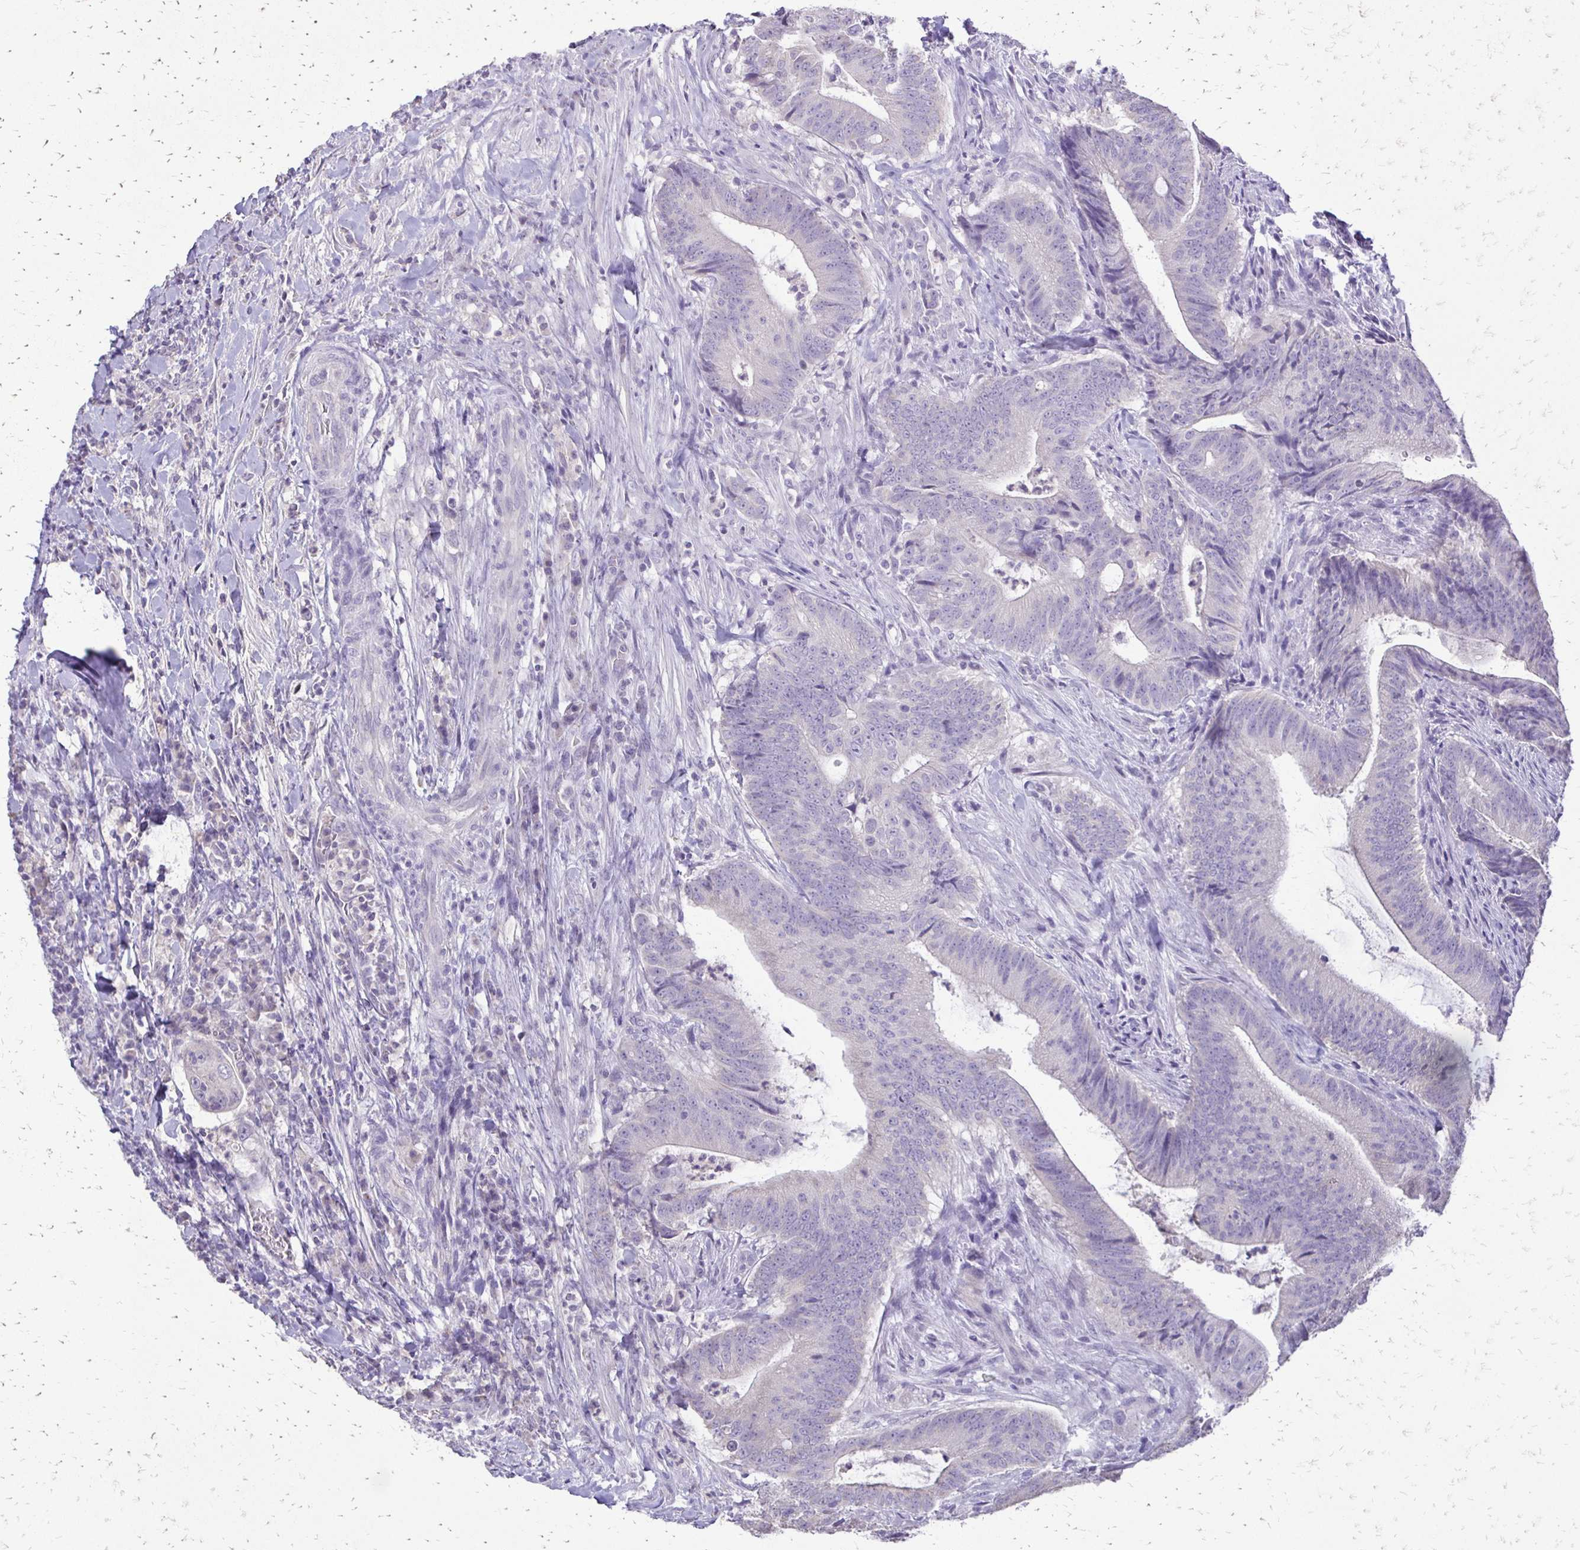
{"staining": {"intensity": "negative", "quantity": "none", "location": "none"}, "tissue": "colorectal cancer", "cell_type": "Tumor cells", "image_type": "cancer", "snomed": [{"axis": "morphology", "description": "Adenocarcinoma, NOS"}, {"axis": "topography", "description": "Colon"}], "caption": "Immunohistochemistry photomicrograph of neoplastic tissue: colorectal cancer (adenocarcinoma) stained with DAB (3,3'-diaminobenzidine) exhibits no significant protein positivity in tumor cells.", "gene": "ALPG", "patient": {"sex": "female", "age": 43}}